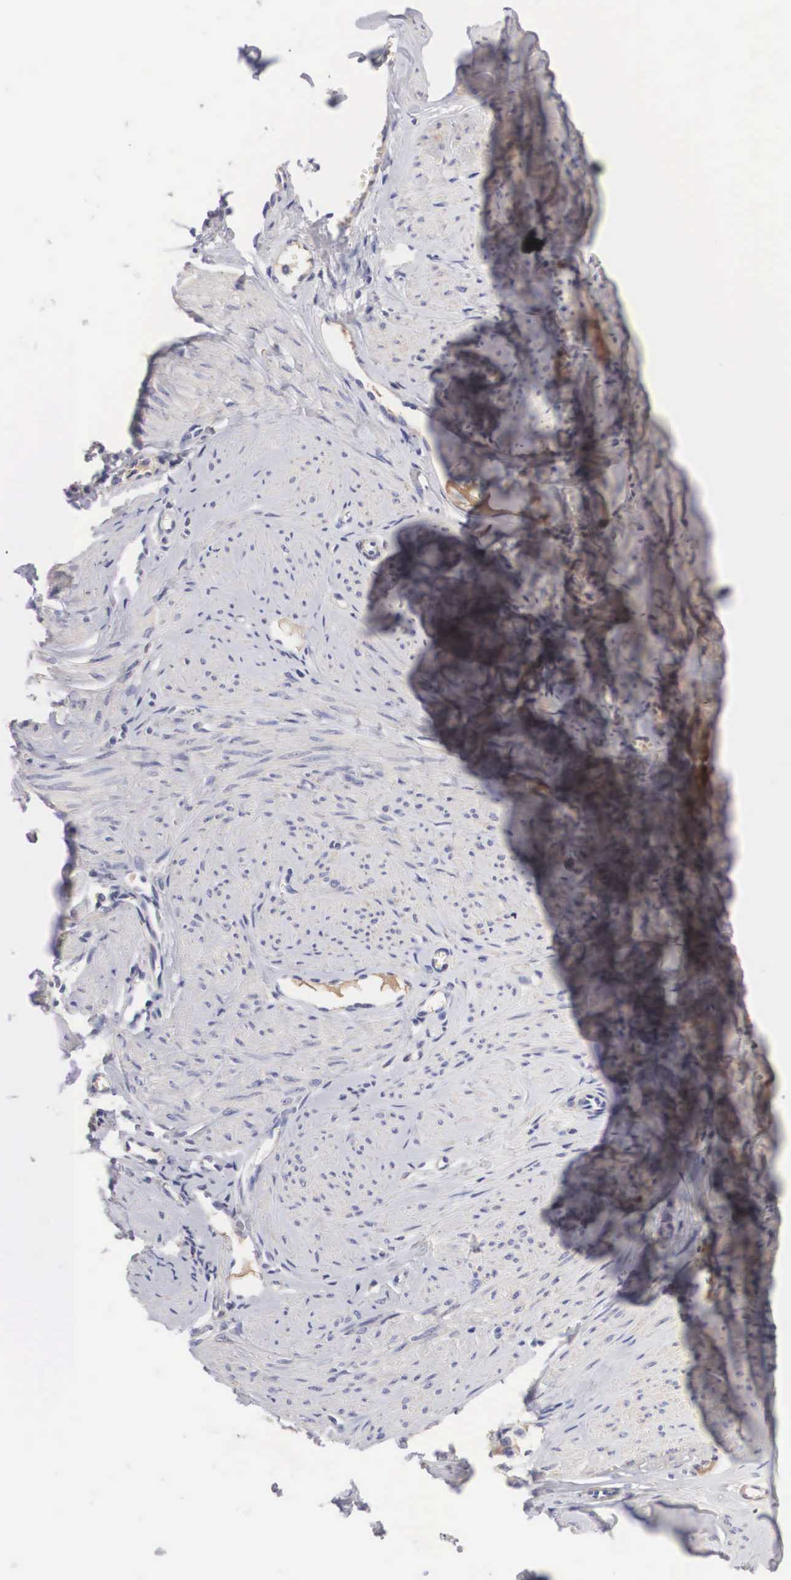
{"staining": {"intensity": "weak", "quantity": ">75%", "location": "cytoplasmic/membranous"}, "tissue": "smooth muscle", "cell_type": "Smooth muscle cells", "image_type": "normal", "snomed": [{"axis": "morphology", "description": "Normal tissue, NOS"}, {"axis": "topography", "description": "Uterus"}], "caption": "IHC image of benign smooth muscle: smooth muscle stained using immunohistochemistry shows low levels of weak protein expression localized specifically in the cytoplasmic/membranous of smooth muscle cells, appearing as a cytoplasmic/membranous brown color.", "gene": "ABHD4", "patient": {"sex": "female", "age": 45}}